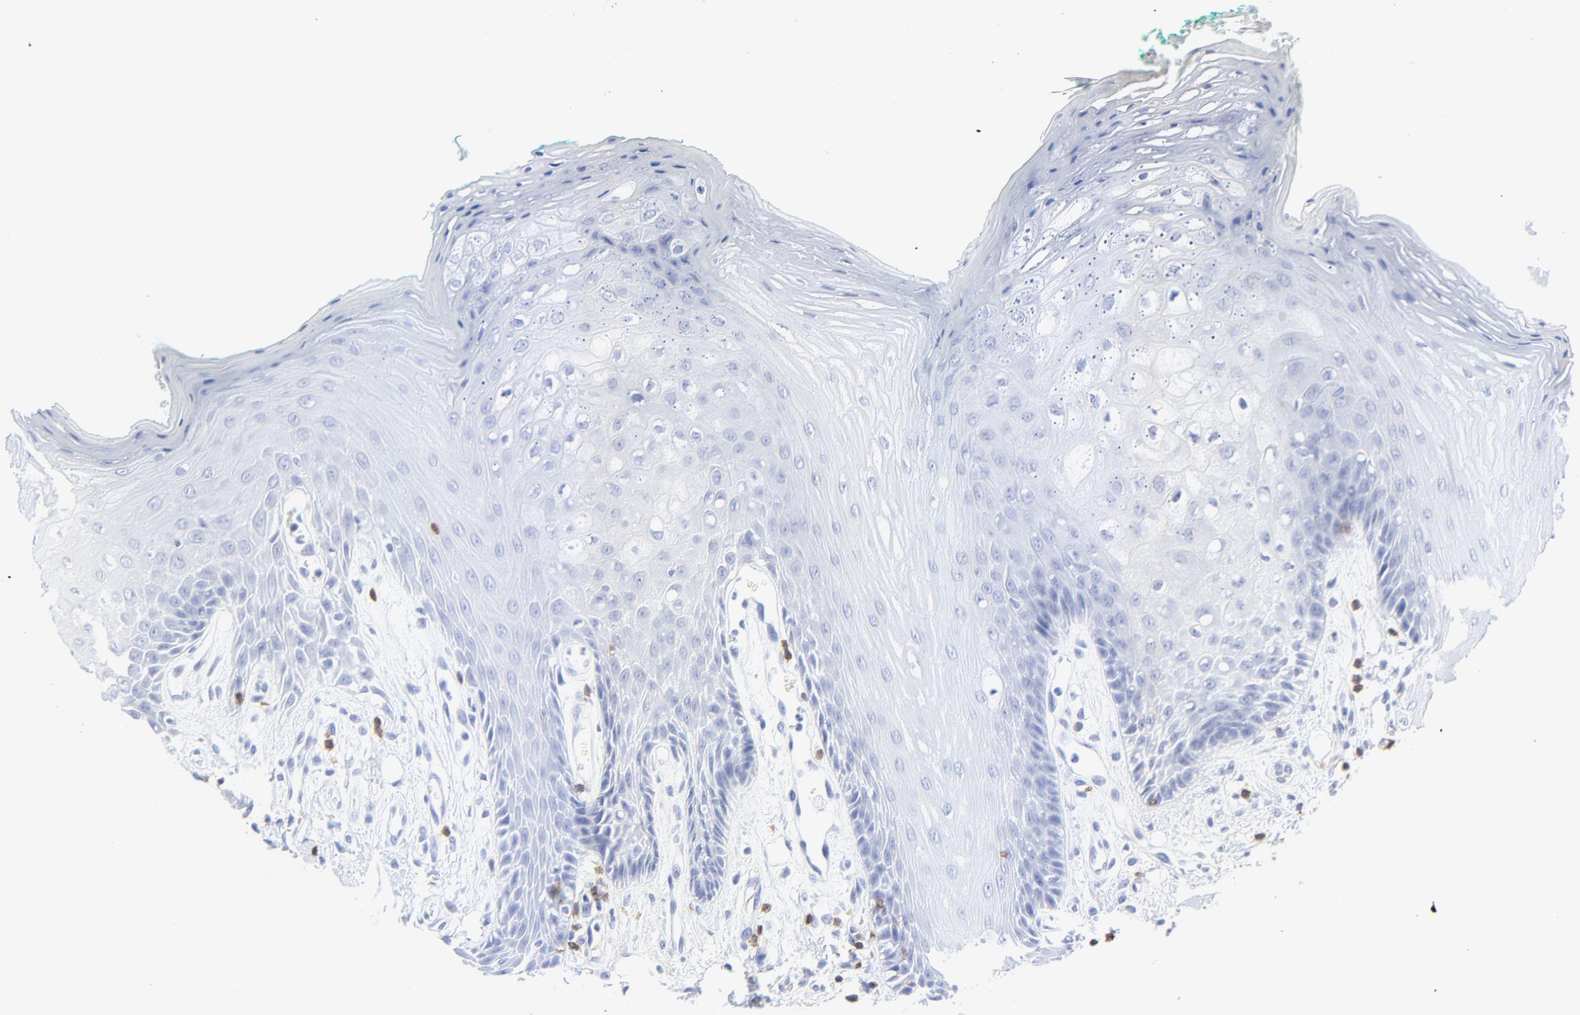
{"staining": {"intensity": "negative", "quantity": "none", "location": "none"}, "tissue": "oral mucosa", "cell_type": "Squamous epithelial cells", "image_type": "normal", "snomed": [{"axis": "morphology", "description": "Normal tissue, NOS"}, {"axis": "morphology", "description": "Squamous cell carcinoma, NOS"}, {"axis": "topography", "description": "Skeletal muscle"}, {"axis": "topography", "description": "Oral tissue"}, {"axis": "topography", "description": "Head-Neck"}], "caption": "The photomicrograph demonstrates no staining of squamous epithelial cells in benign oral mucosa. The staining is performed using DAB brown chromogen with nuclei counter-stained in using hematoxylin.", "gene": "LCK", "patient": {"sex": "female", "age": 84}}